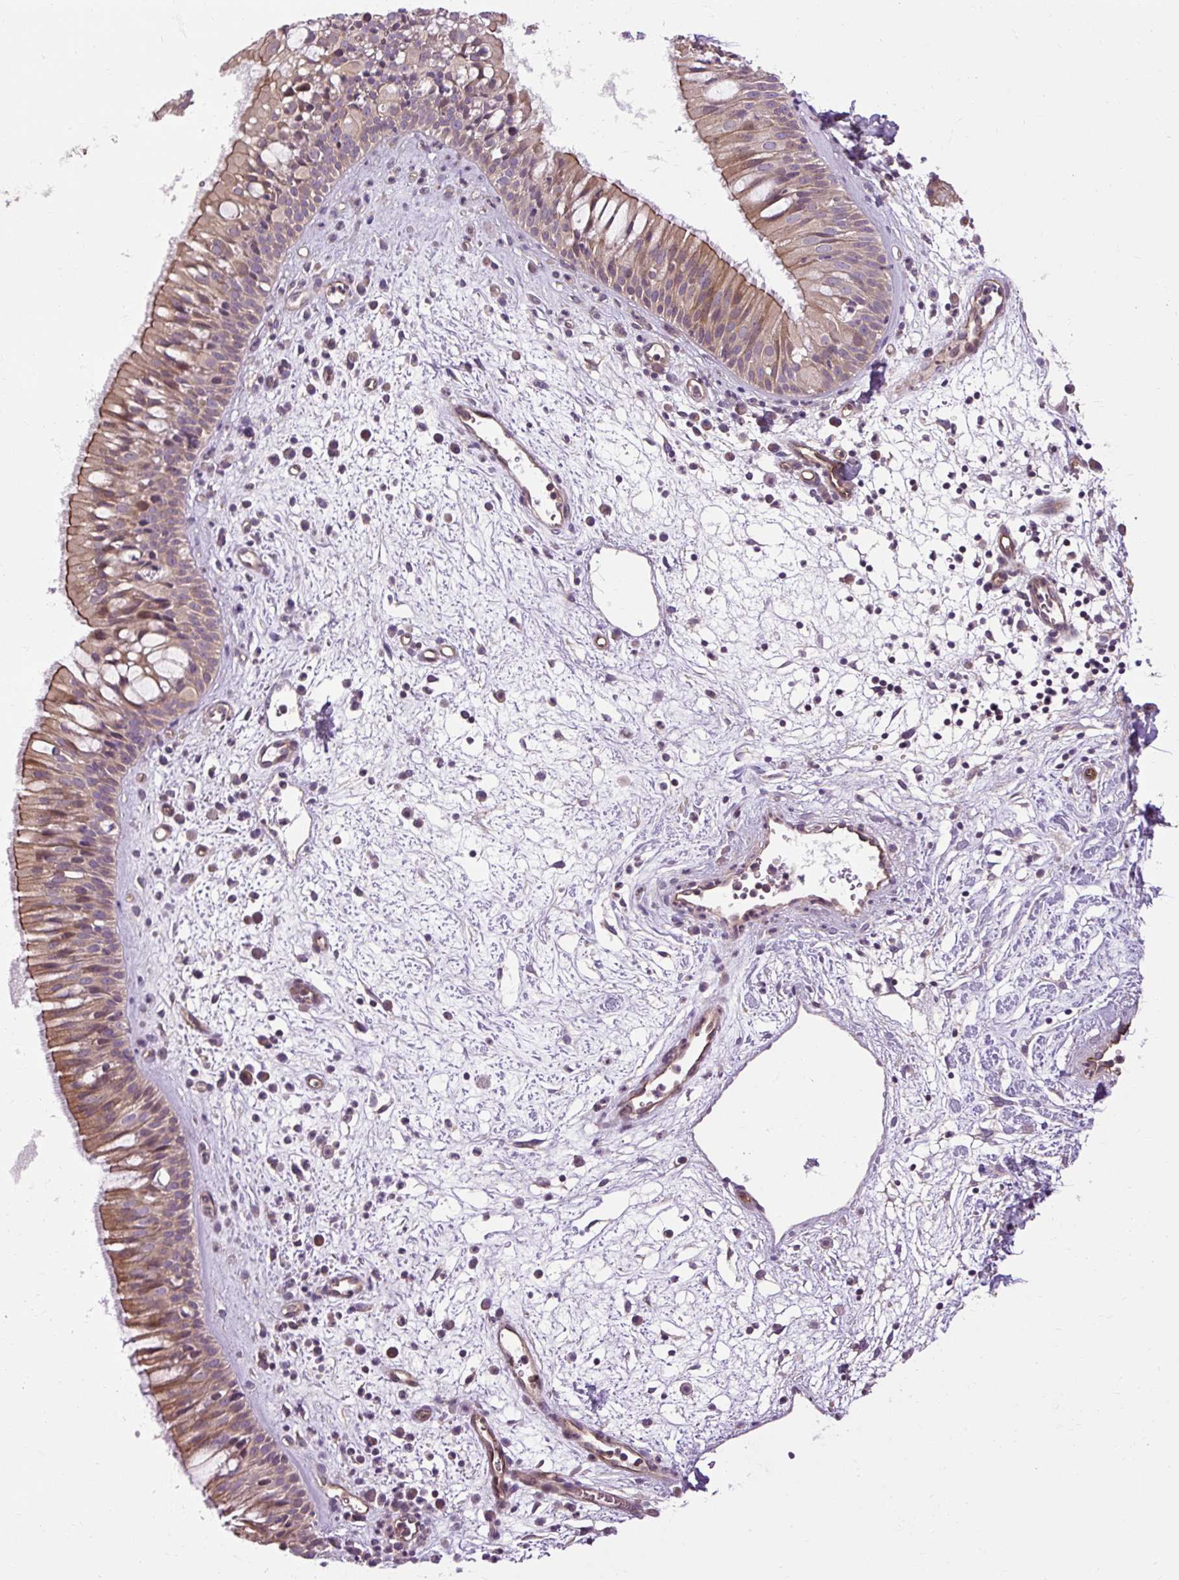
{"staining": {"intensity": "moderate", "quantity": "25%-75%", "location": "cytoplasmic/membranous"}, "tissue": "nasopharynx", "cell_type": "Respiratory epithelial cells", "image_type": "normal", "snomed": [{"axis": "morphology", "description": "Normal tissue, NOS"}, {"axis": "topography", "description": "Nasopharynx"}], "caption": "Benign nasopharynx exhibits moderate cytoplasmic/membranous expression in approximately 25%-75% of respiratory epithelial cells.", "gene": "CCDC93", "patient": {"sex": "male", "age": 65}}